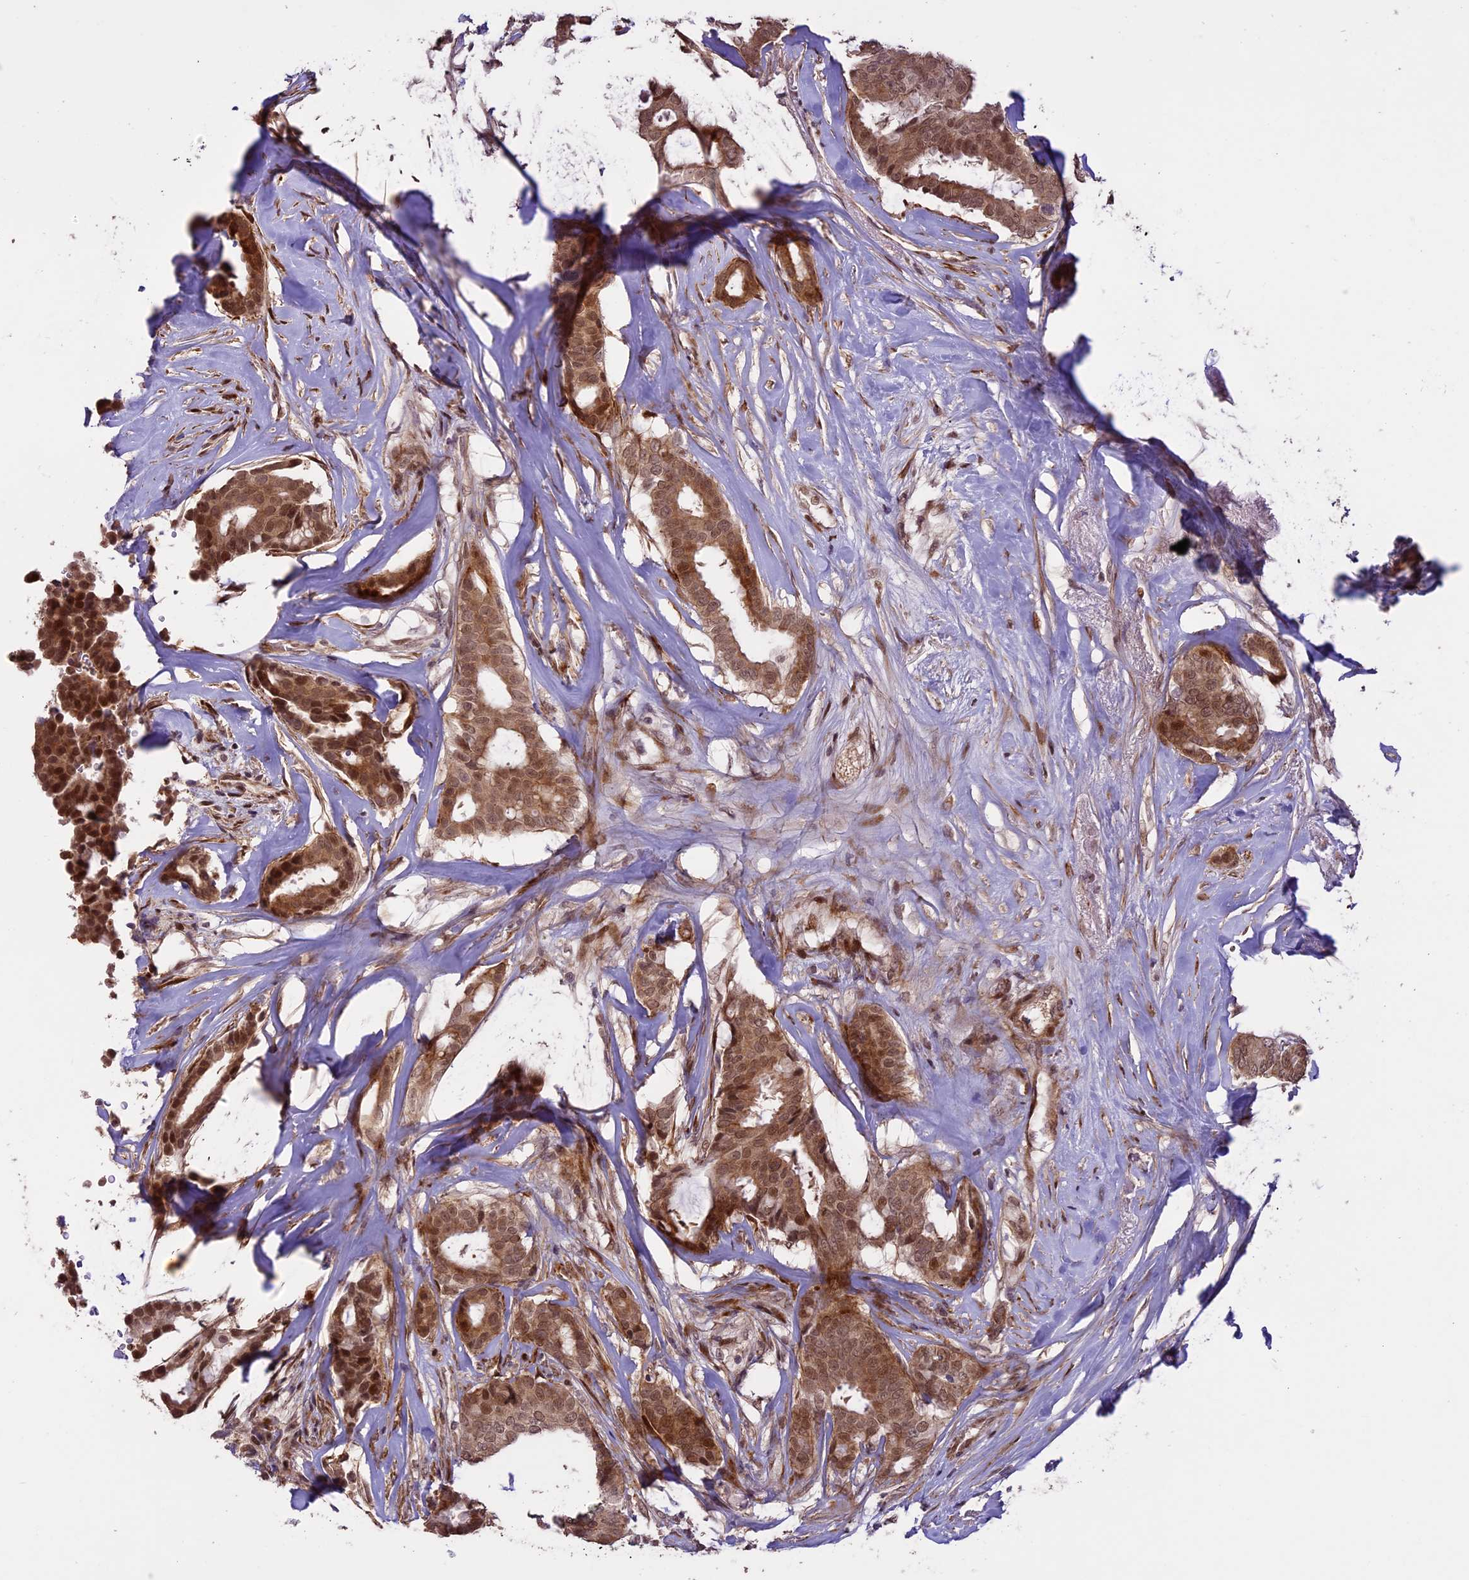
{"staining": {"intensity": "moderate", "quantity": ">75%", "location": "cytoplasmic/membranous,nuclear"}, "tissue": "breast cancer", "cell_type": "Tumor cells", "image_type": "cancer", "snomed": [{"axis": "morphology", "description": "Duct carcinoma"}, {"axis": "topography", "description": "Breast"}], "caption": "A high-resolution micrograph shows IHC staining of invasive ductal carcinoma (breast), which demonstrates moderate cytoplasmic/membranous and nuclear positivity in approximately >75% of tumor cells.", "gene": "ENHO", "patient": {"sex": "female", "age": 75}}